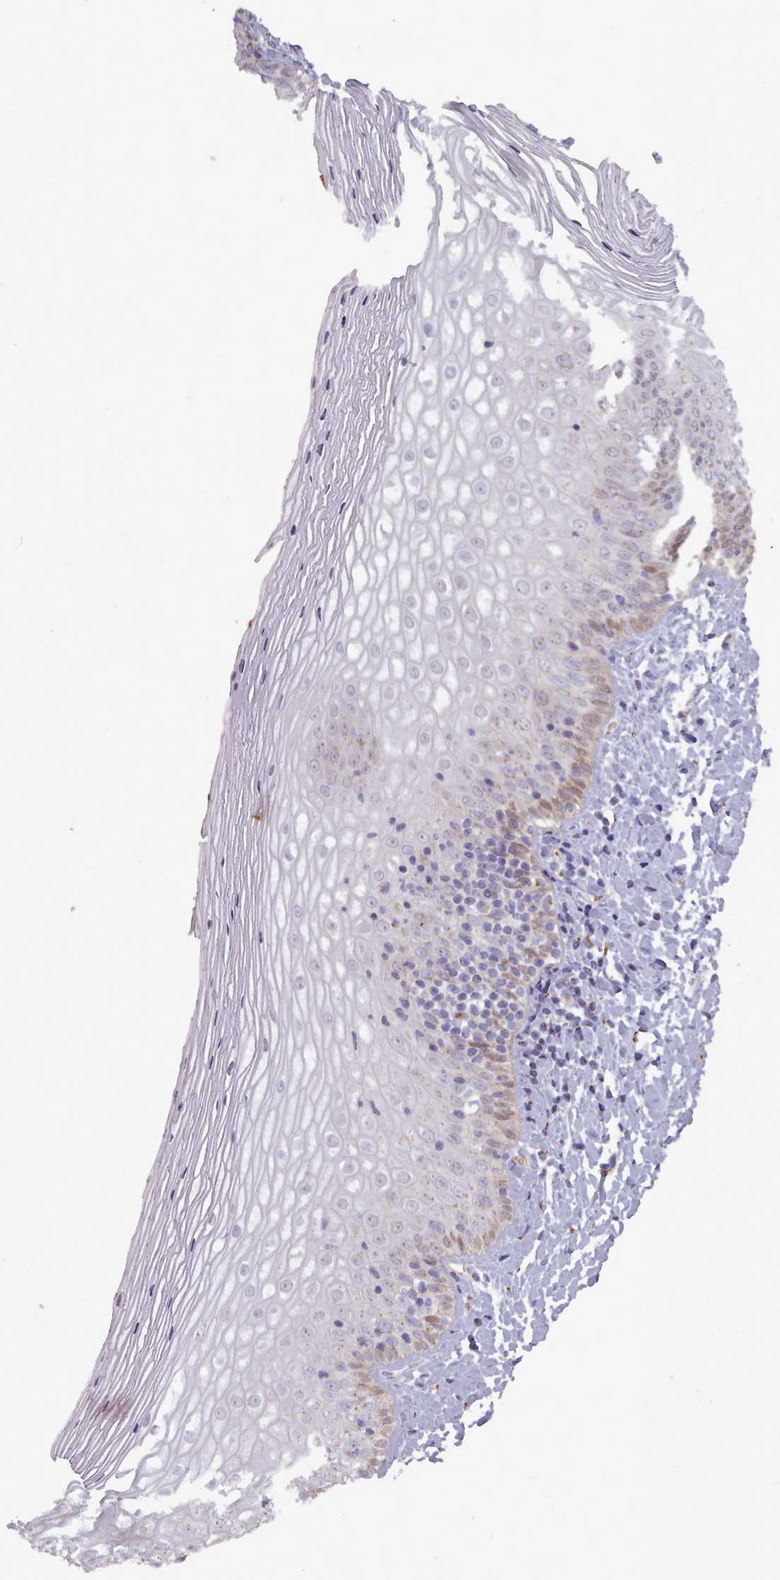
{"staining": {"intensity": "moderate", "quantity": "<25%", "location": "cytoplasmic/membranous"}, "tissue": "vagina", "cell_type": "Squamous epithelial cells", "image_type": "normal", "snomed": [{"axis": "morphology", "description": "Normal tissue, NOS"}, {"axis": "topography", "description": "Vagina"}], "caption": "Protein staining shows moderate cytoplasmic/membranous positivity in about <25% of squamous epithelial cells in benign vagina. (DAB (3,3'-diaminobenzidine) IHC with brightfield microscopy, high magnification).", "gene": "MAN1B1", "patient": {"sex": "female", "age": 65}}